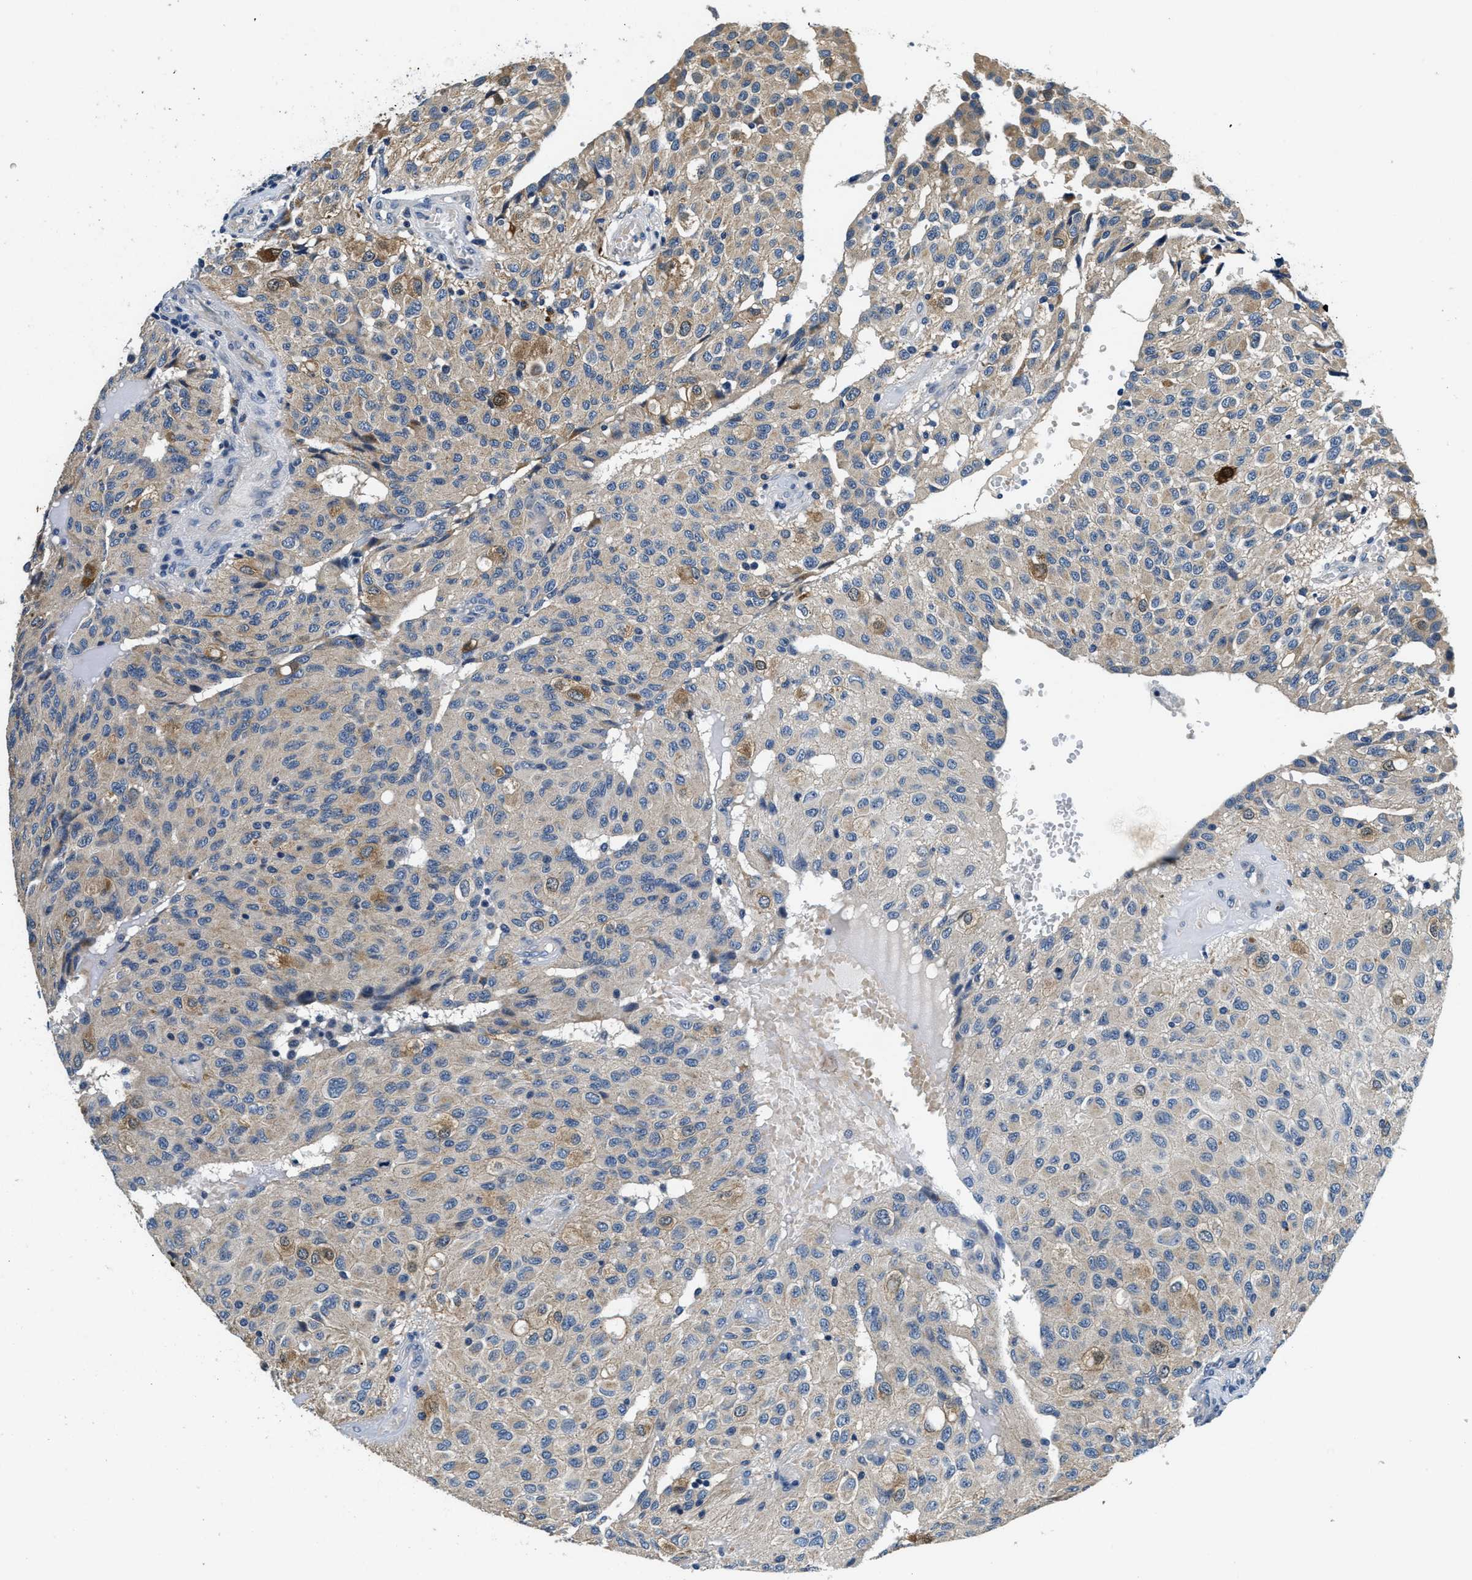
{"staining": {"intensity": "moderate", "quantity": "<25%", "location": "cytoplasmic/membranous"}, "tissue": "glioma", "cell_type": "Tumor cells", "image_type": "cancer", "snomed": [{"axis": "morphology", "description": "Glioma, malignant, High grade"}, {"axis": "topography", "description": "Brain"}], "caption": "Protein expression analysis of glioma exhibits moderate cytoplasmic/membranous staining in about <25% of tumor cells.", "gene": "ALDH3A2", "patient": {"sex": "male", "age": 32}}